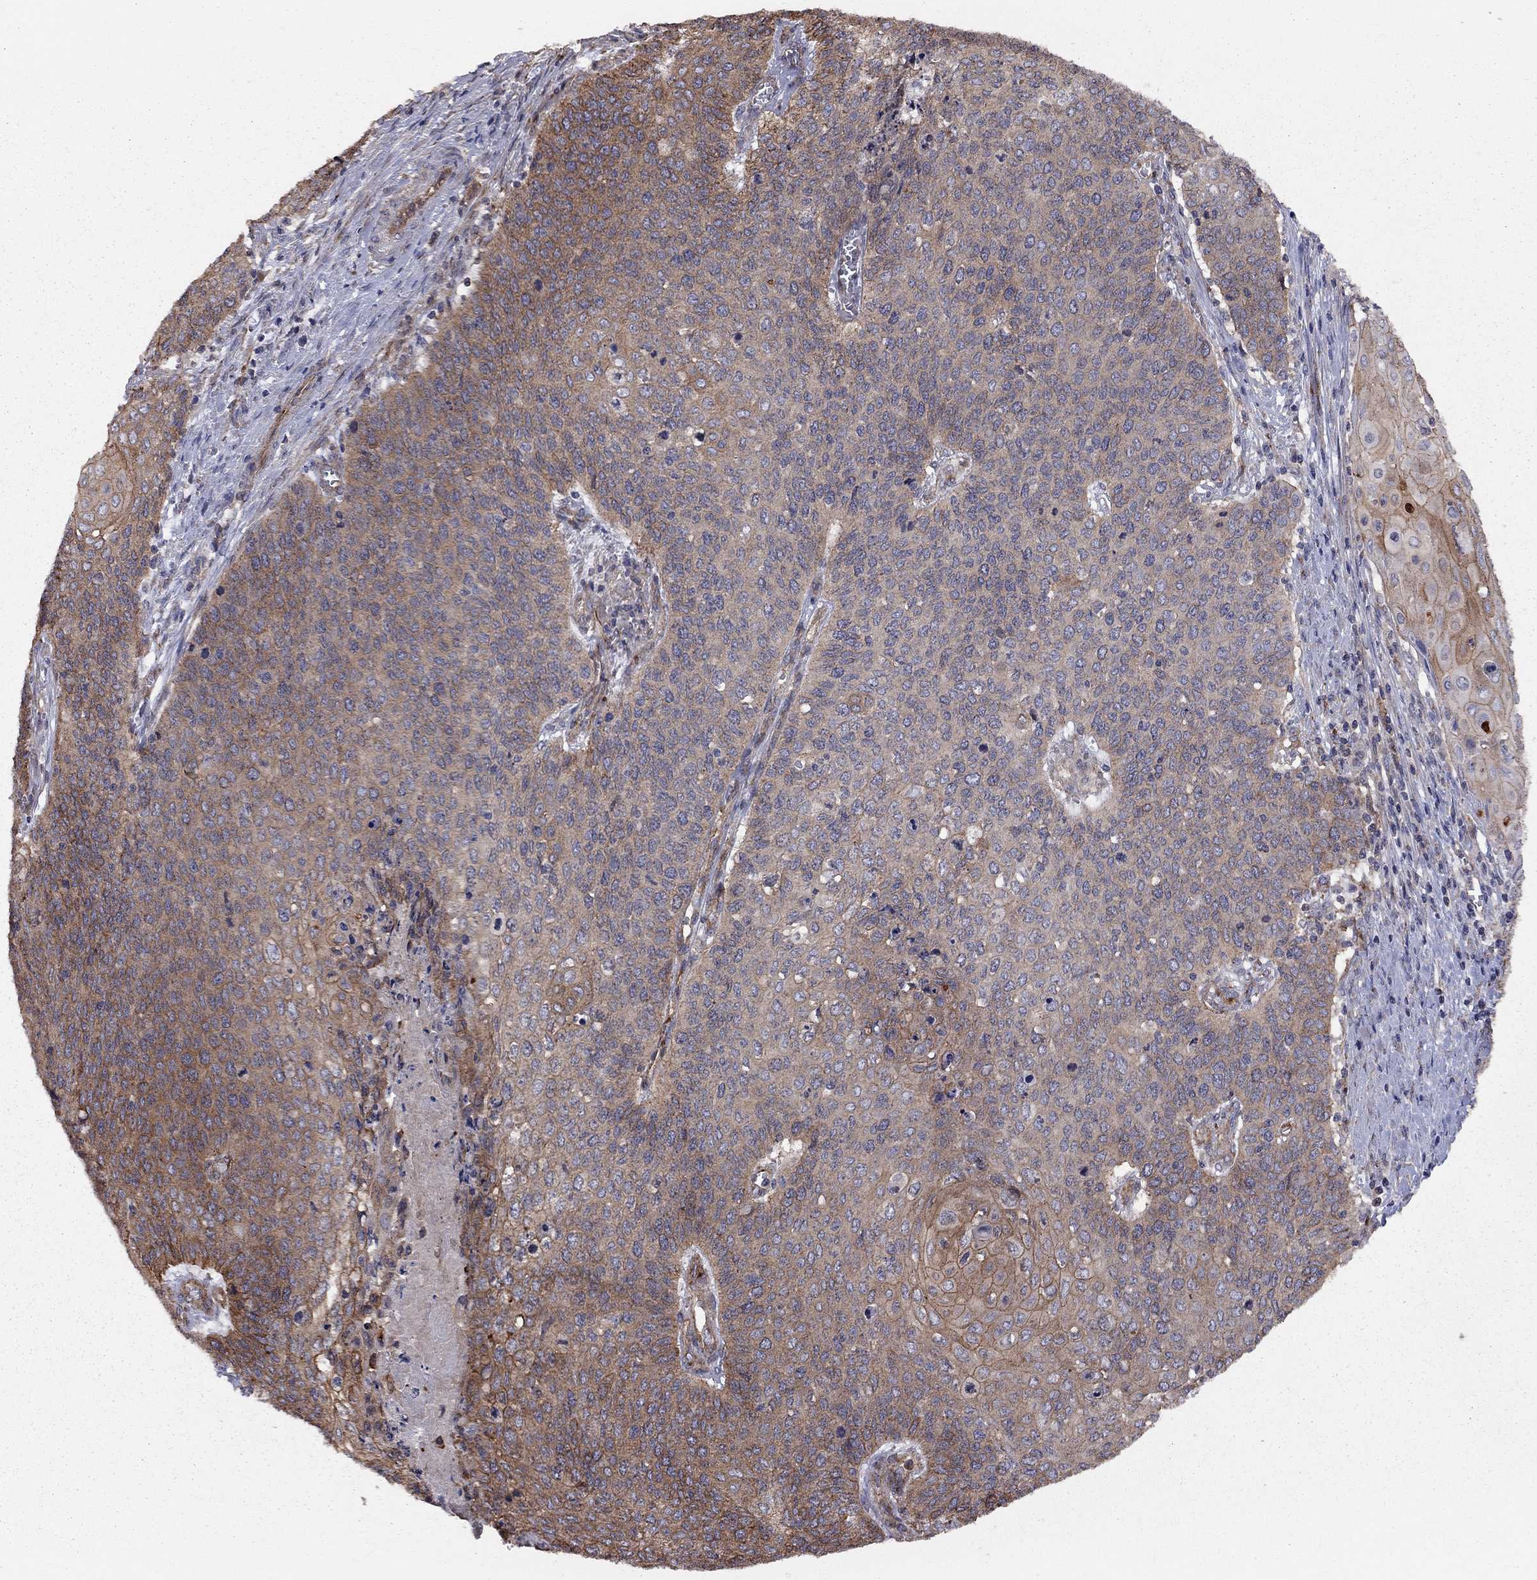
{"staining": {"intensity": "strong", "quantity": "25%-75%", "location": "cytoplasmic/membranous"}, "tissue": "cervical cancer", "cell_type": "Tumor cells", "image_type": "cancer", "snomed": [{"axis": "morphology", "description": "Squamous cell carcinoma, NOS"}, {"axis": "topography", "description": "Cervix"}], "caption": "IHC (DAB (3,3'-diaminobenzidine)) staining of human cervical cancer (squamous cell carcinoma) displays strong cytoplasmic/membranous protein staining in approximately 25%-75% of tumor cells. The protein of interest is shown in brown color, while the nuclei are stained blue.", "gene": "RASEF", "patient": {"sex": "female", "age": 39}}